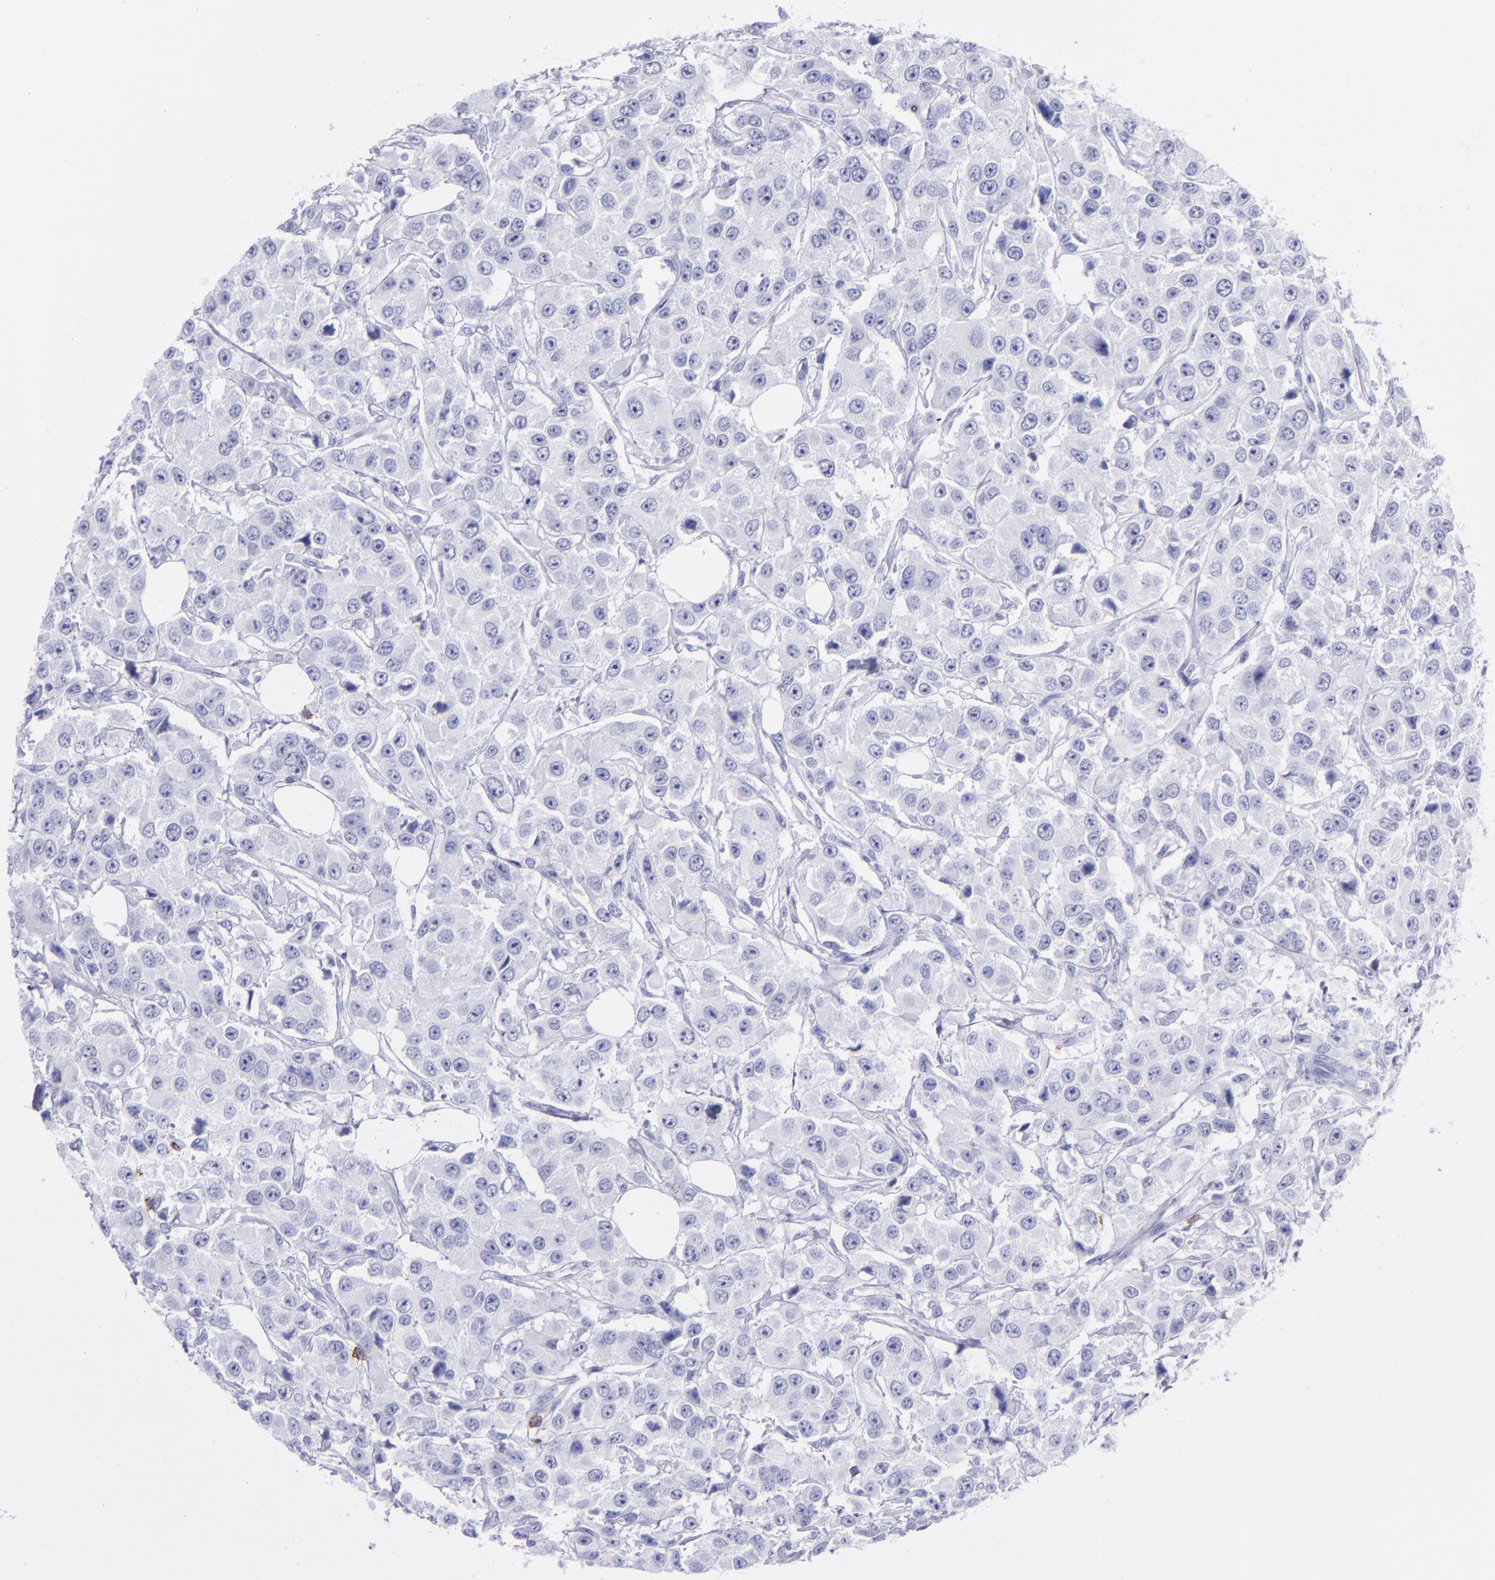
{"staining": {"intensity": "negative", "quantity": "none", "location": "none"}, "tissue": "breast cancer", "cell_type": "Tumor cells", "image_type": "cancer", "snomed": [{"axis": "morphology", "description": "Duct carcinoma"}, {"axis": "topography", "description": "Breast"}], "caption": "Histopathology image shows no protein positivity in tumor cells of breast cancer (invasive ductal carcinoma) tissue.", "gene": "CD6", "patient": {"sex": "female", "age": 58}}